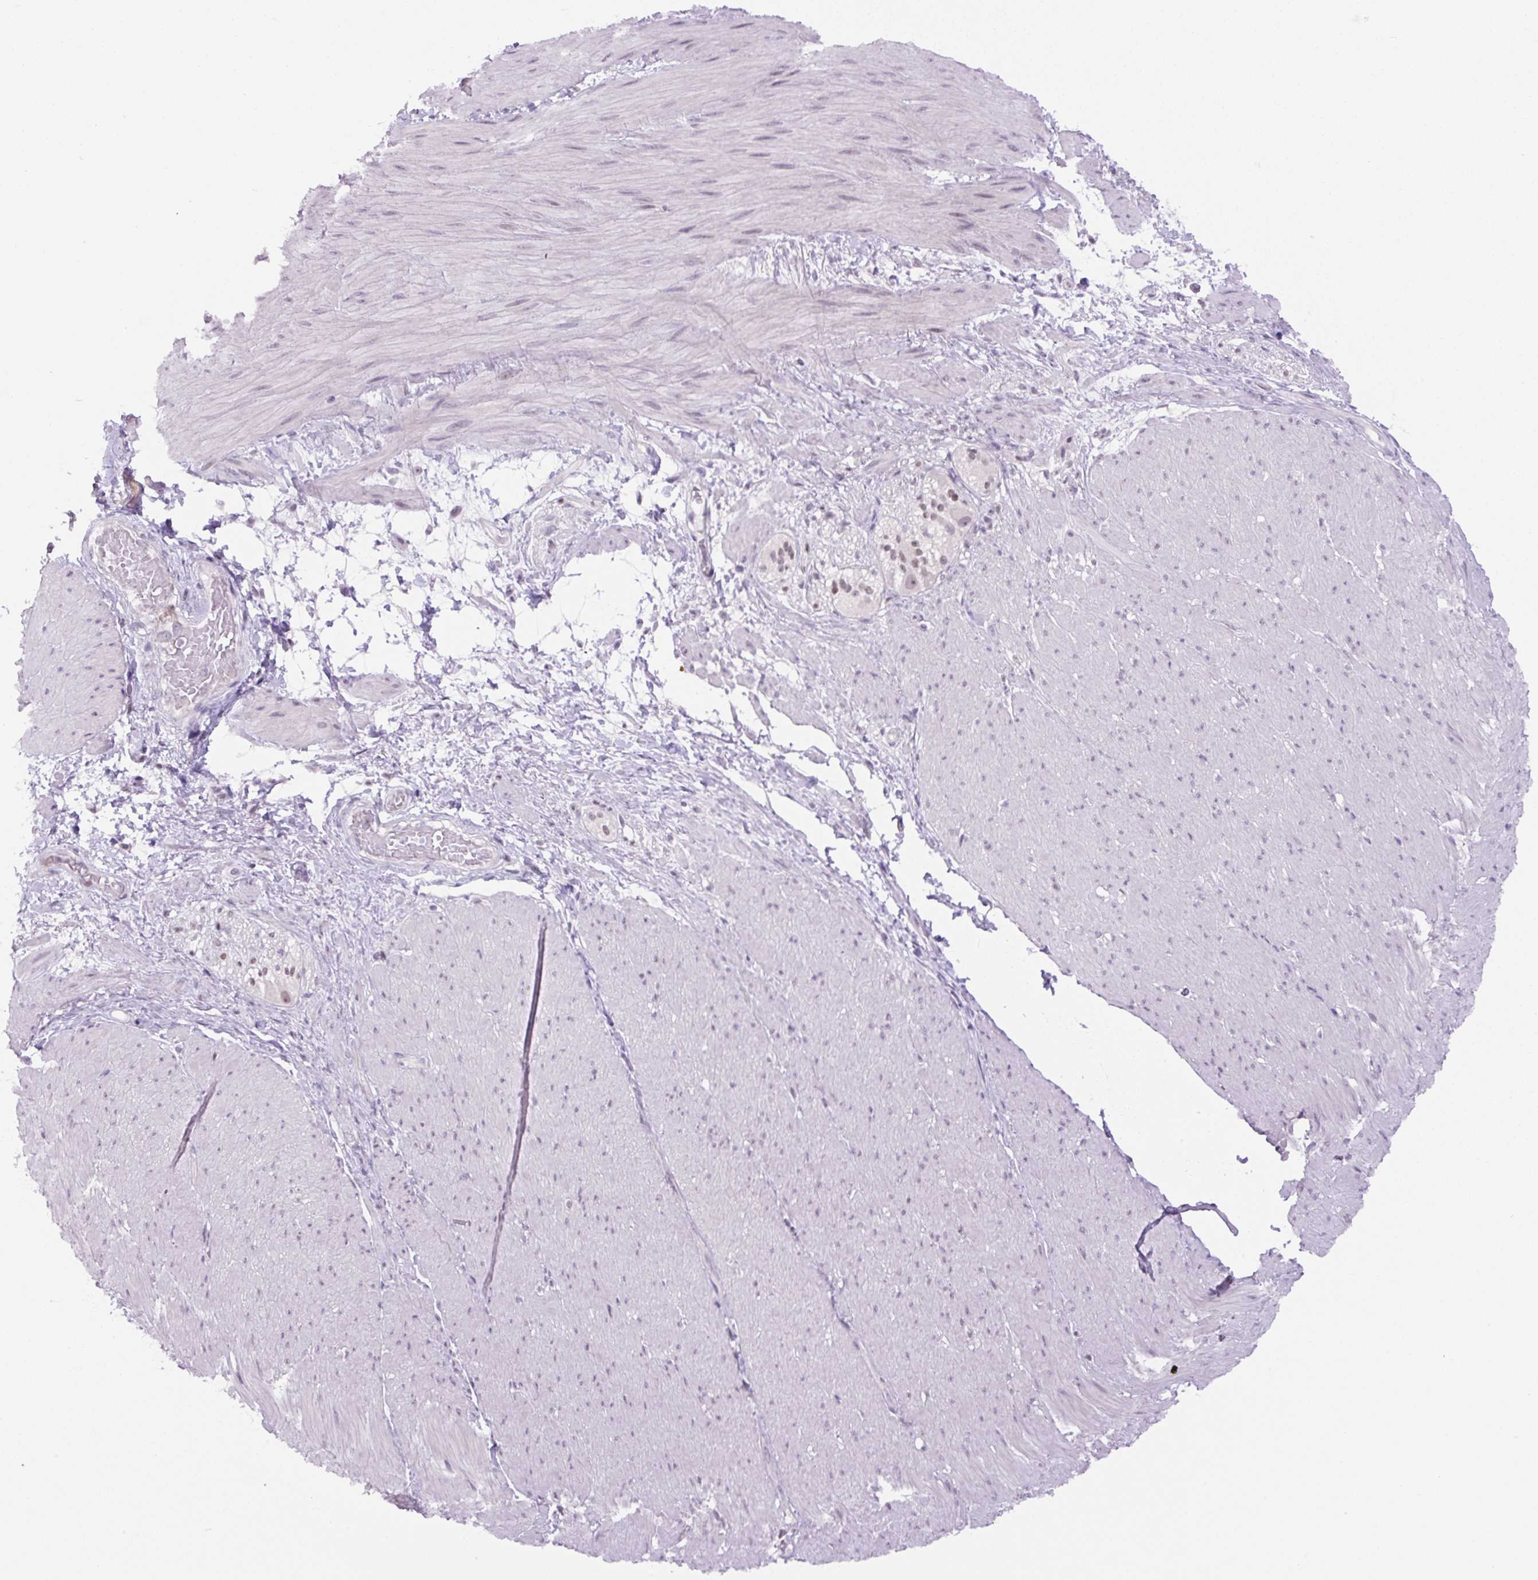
{"staining": {"intensity": "negative", "quantity": "none", "location": "none"}, "tissue": "smooth muscle", "cell_type": "Smooth muscle cells", "image_type": "normal", "snomed": [{"axis": "morphology", "description": "Normal tissue, NOS"}, {"axis": "topography", "description": "Smooth muscle"}, {"axis": "topography", "description": "Rectum"}], "caption": "This is an immunohistochemistry photomicrograph of unremarkable human smooth muscle. There is no expression in smooth muscle cells.", "gene": "RYBP", "patient": {"sex": "male", "age": 53}}